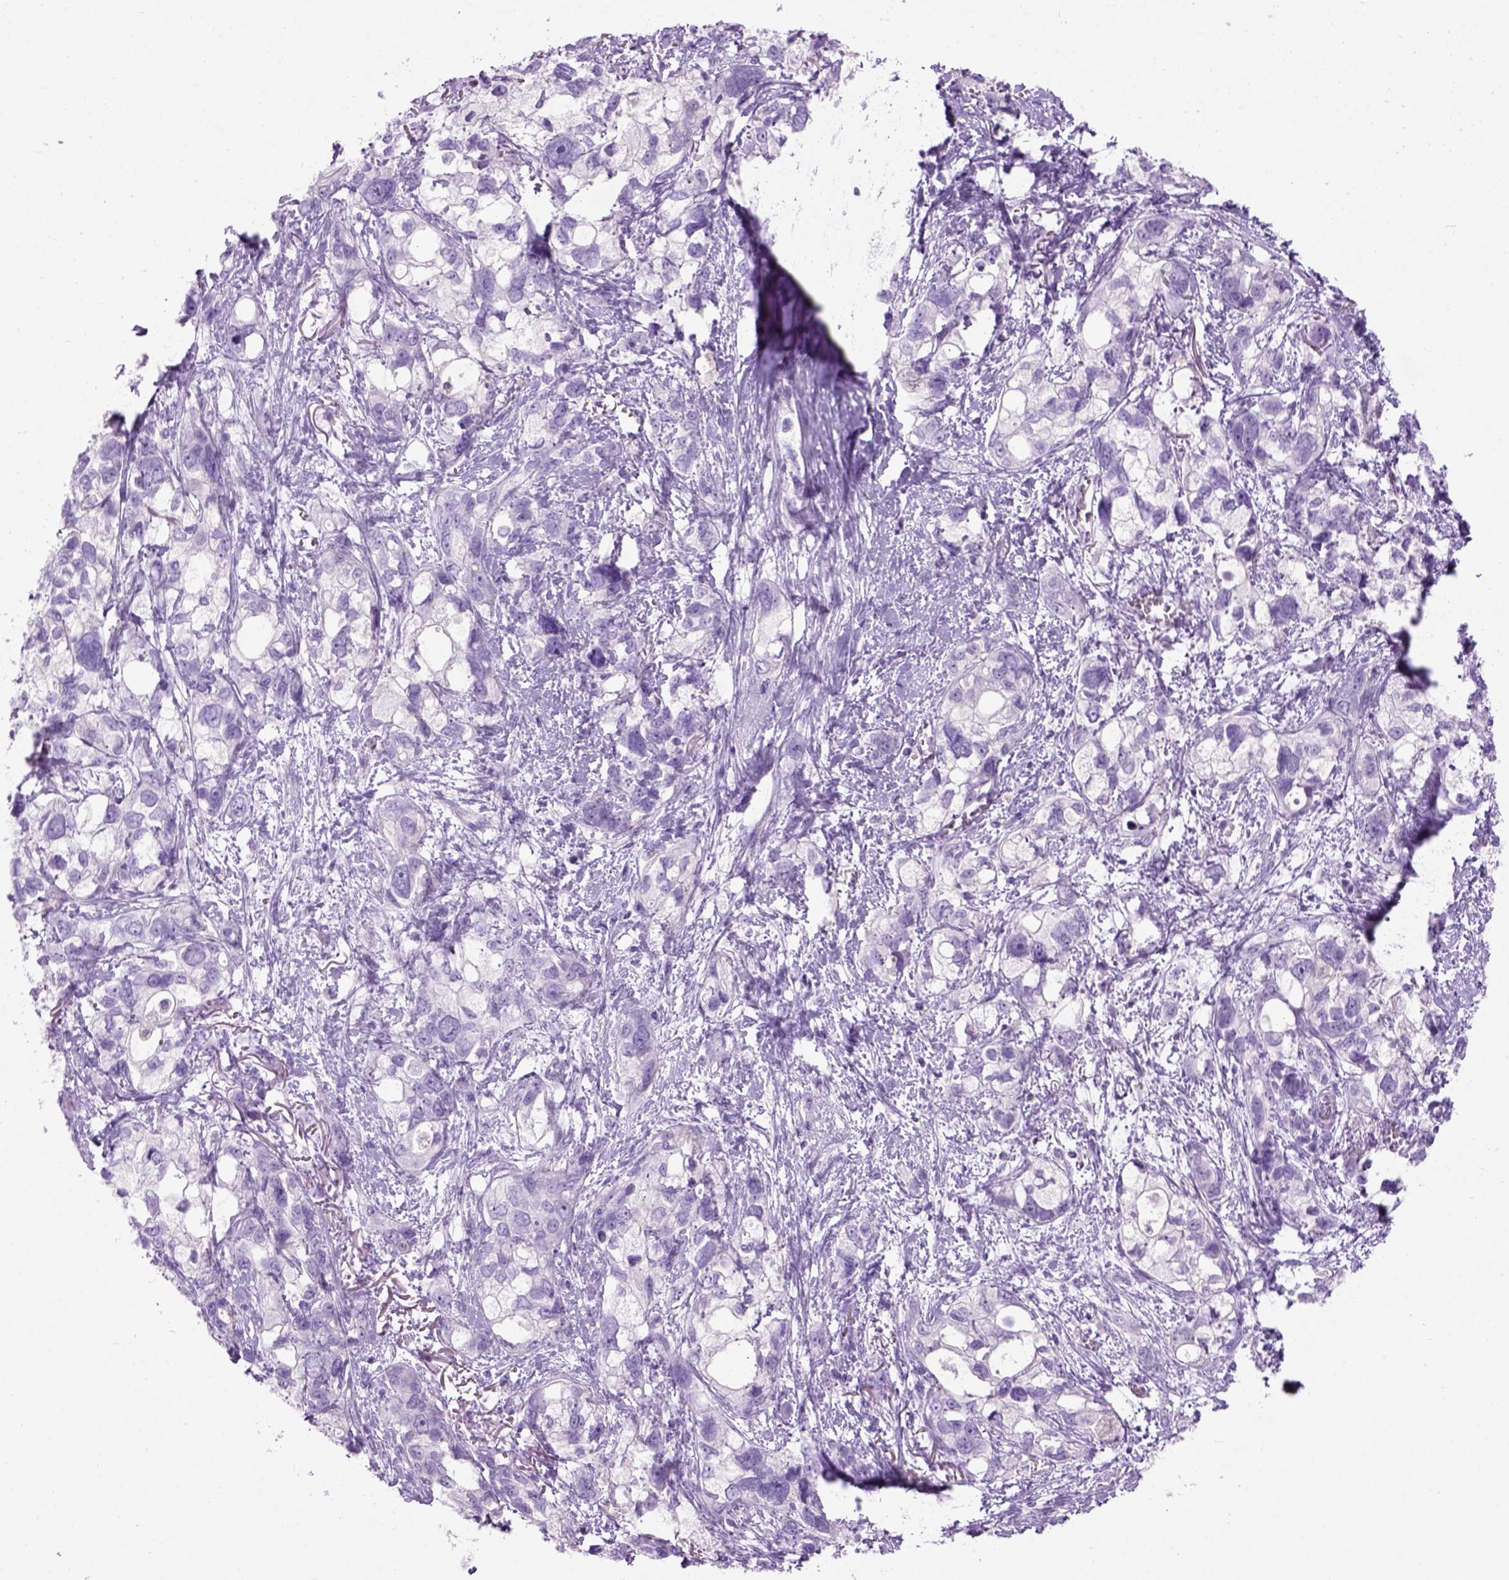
{"staining": {"intensity": "negative", "quantity": "none", "location": "none"}, "tissue": "stomach cancer", "cell_type": "Tumor cells", "image_type": "cancer", "snomed": [{"axis": "morphology", "description": "Adenocarcinoma, NOS"}, {"axis": "topography", "description": "Stomach, upper"}], "caption": "Adenocarcinoma (stomach) was stained to show a protein in brown. There is no significant staining in tumor cells.", "gene": "GABRB2", "patient": {"sex": "female", "age": 81}}